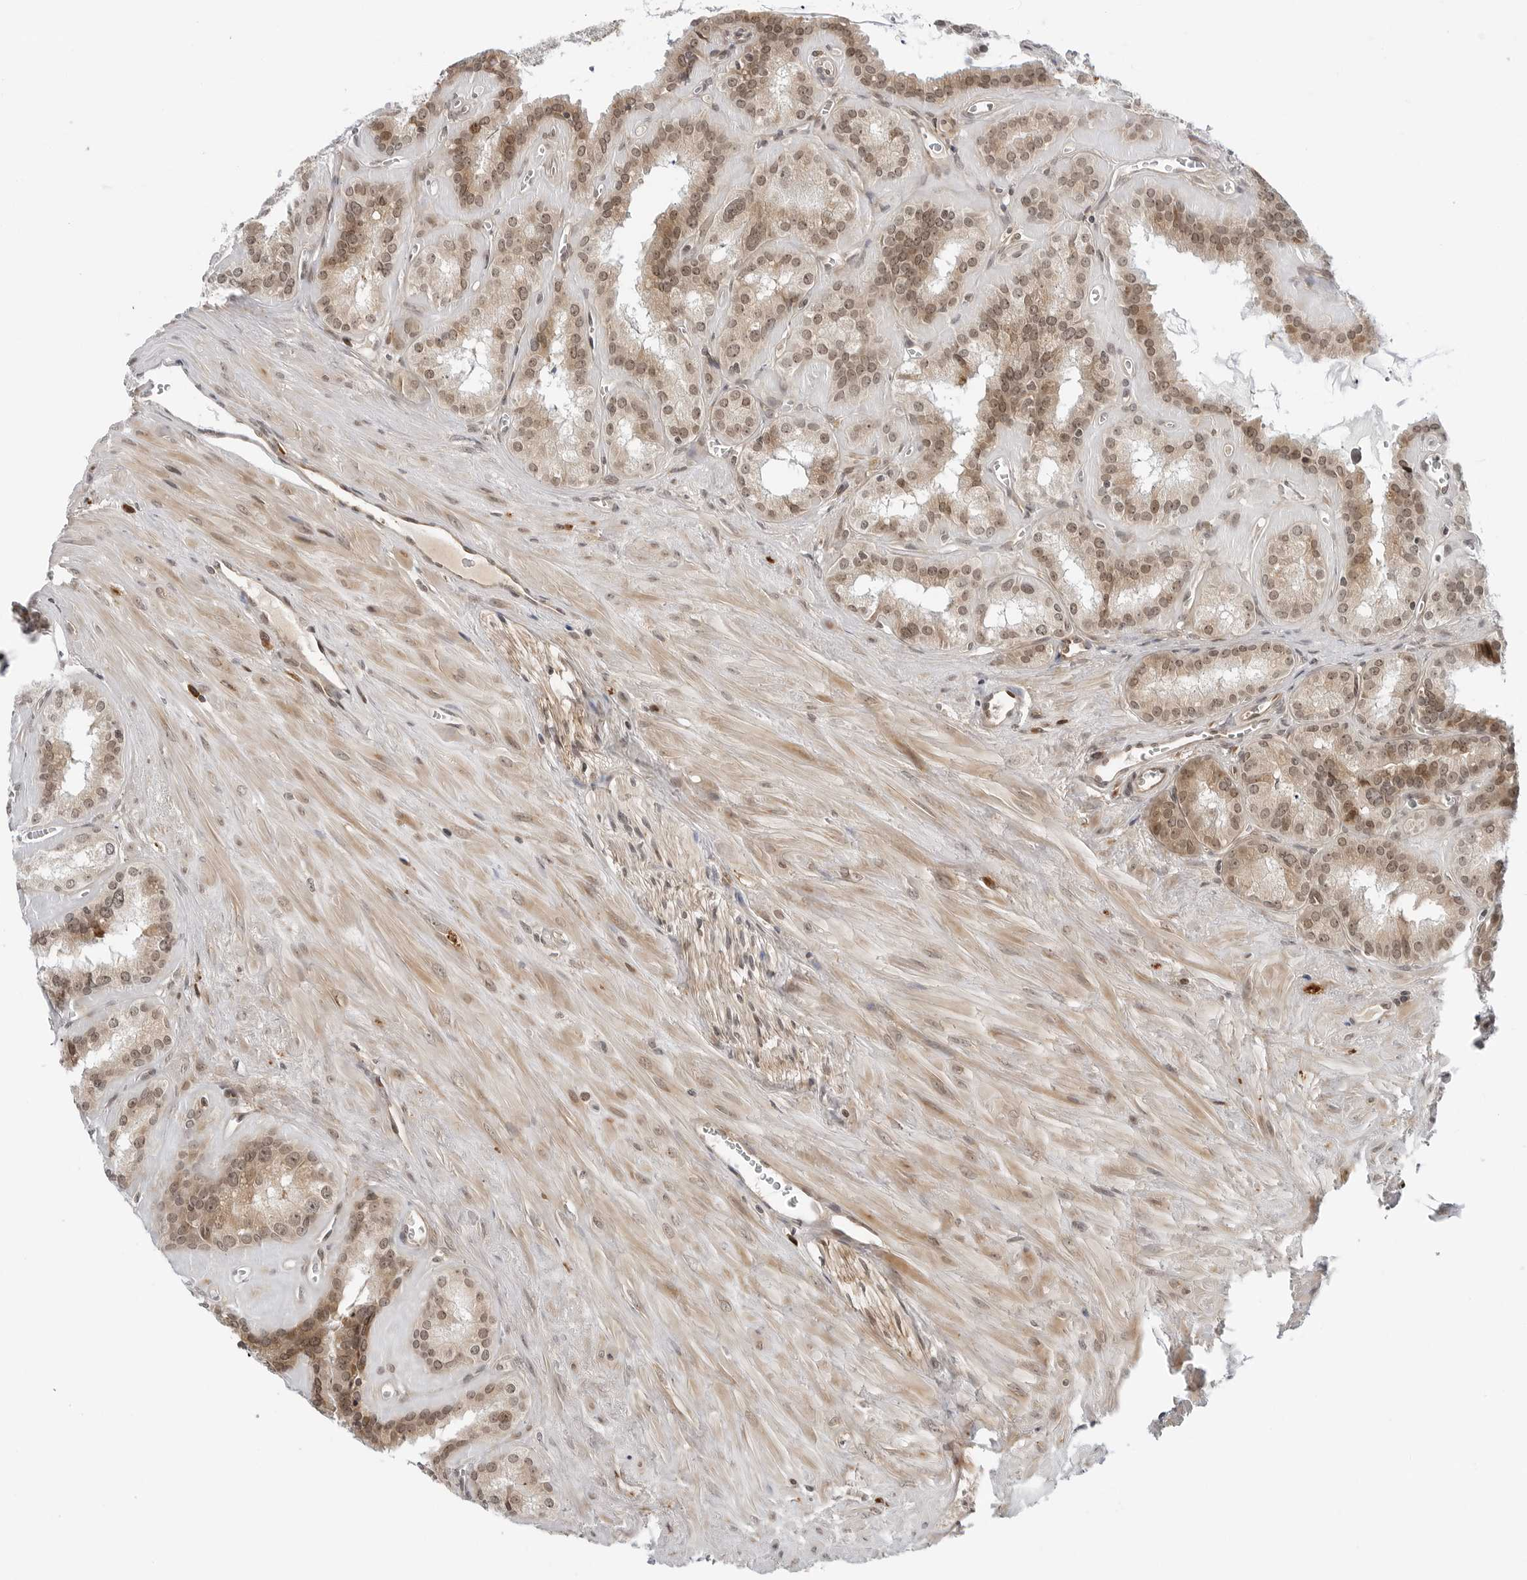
{"staining": {"intensity": "moderate", "quantity": ">75%", "location": "cytoplasmic/membranous,nuclear"}, "tissue": "seminal vesicle", "cell_type": "Glandular cells", "image_type": "normal", "snomed": [{"axis": "morphology", "description": "Normal tissue, NOS"}, {"axis": "topography", "description": "Prostate"}, {"axis": "topography", "description": "Seminal veicle"}], "caption": "Normal seminal vesicle displays moderate cytoplasmic/membranous,nuclear staining in about >75% of glandular cells, visualized by immunohistochemistry. The protein of interest is shown in brown color, while the nuclei are stained blue.", "gene": "TIPRL", "patient": {"sex": "male", "age": 59}}